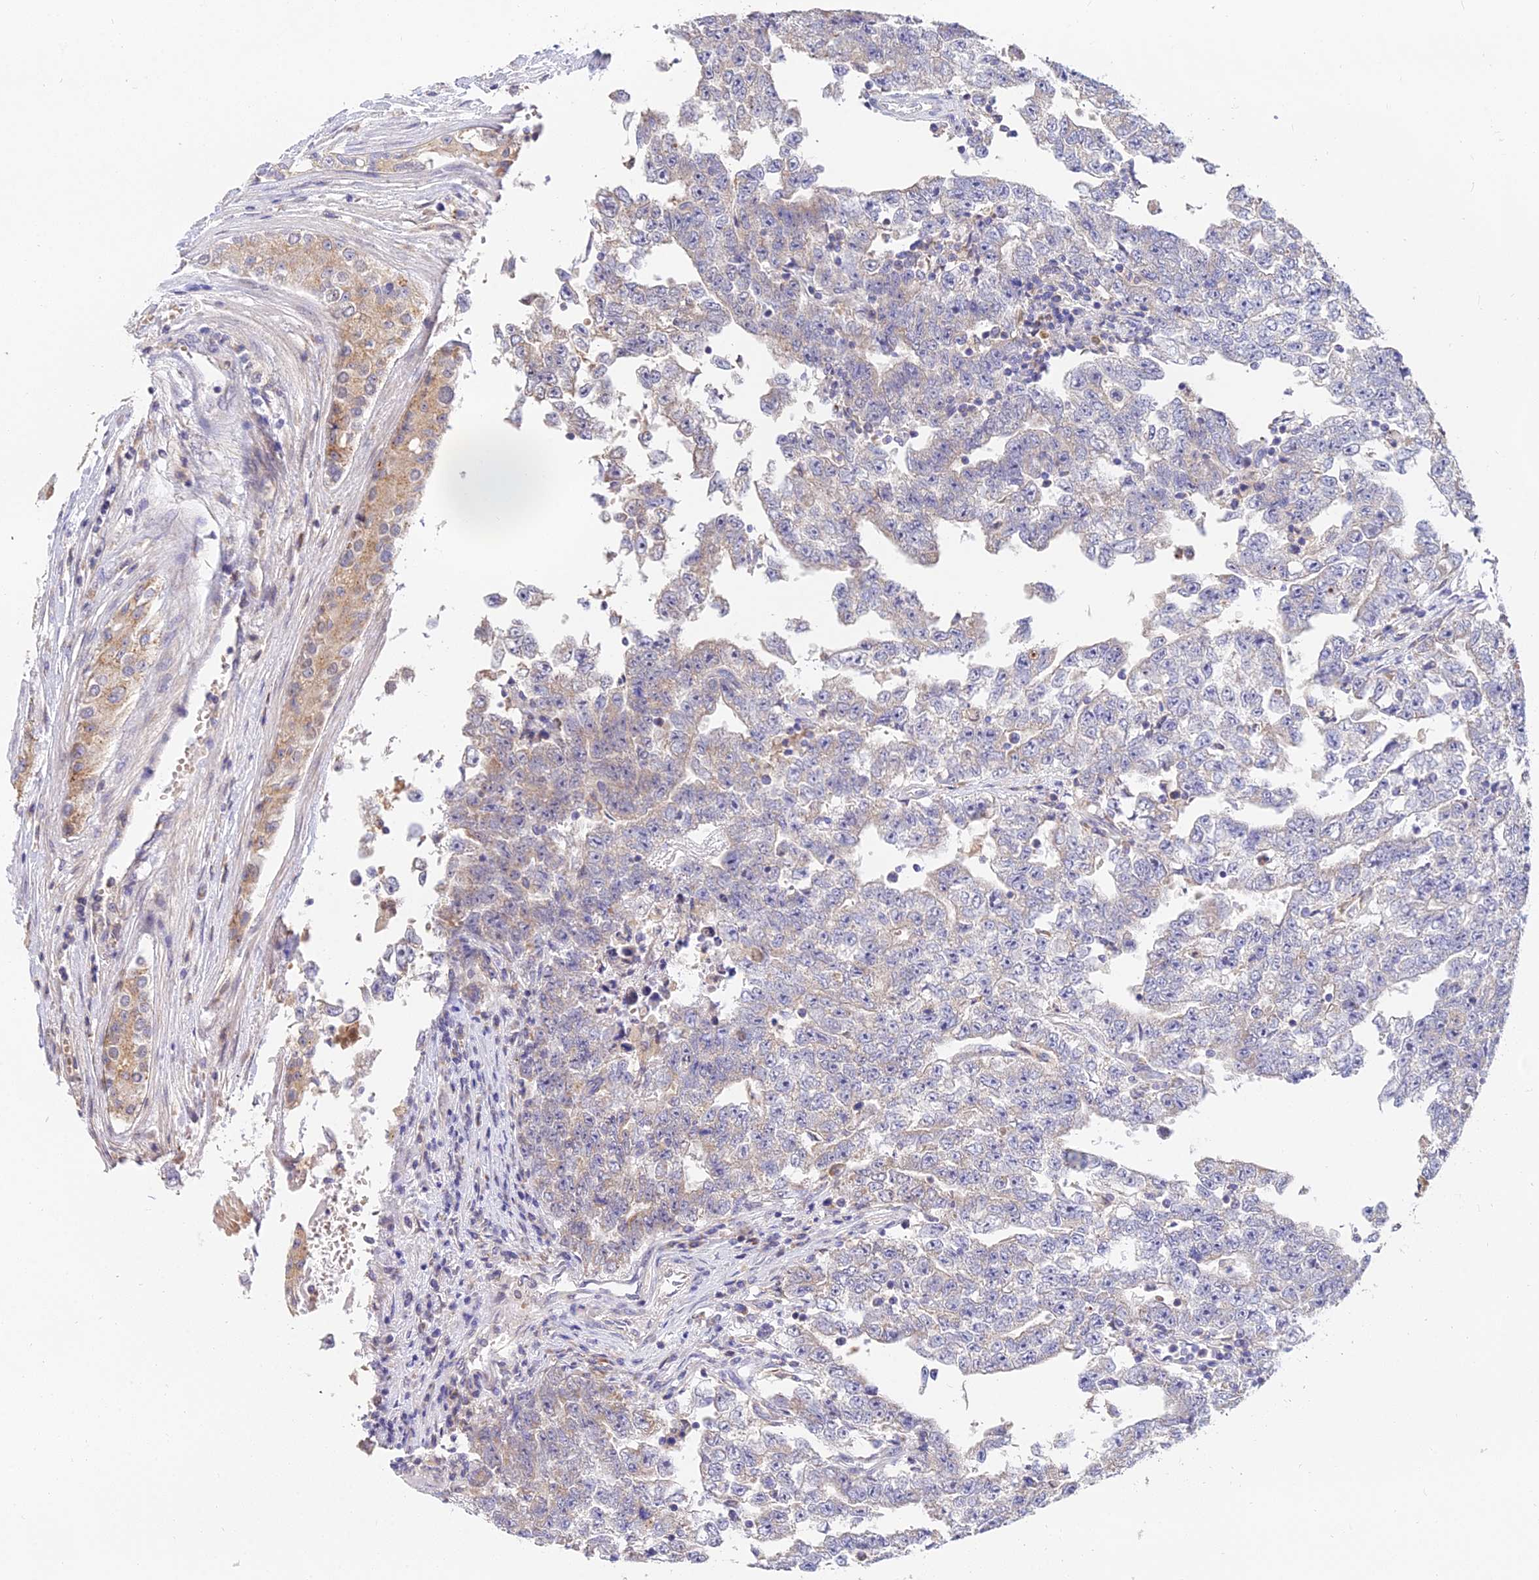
{"staining": {"intensity": "negative", "quantity": "none", "location": "none"}, "tissue": "testis cancer", "cell_type": "Tumor cells", "image_type": "cancer", "snomed": [{"axis": "morphology", "description": "Carcinoma, Embryonal, NOS"}, {"axis": "topography", "description": "Testis"}], "caption": "Tumor cells show no significant protein staining in testis embryonal carcinoma.", "gene": "ARL8B", "patient": {"sex": "male", "age": 25}}